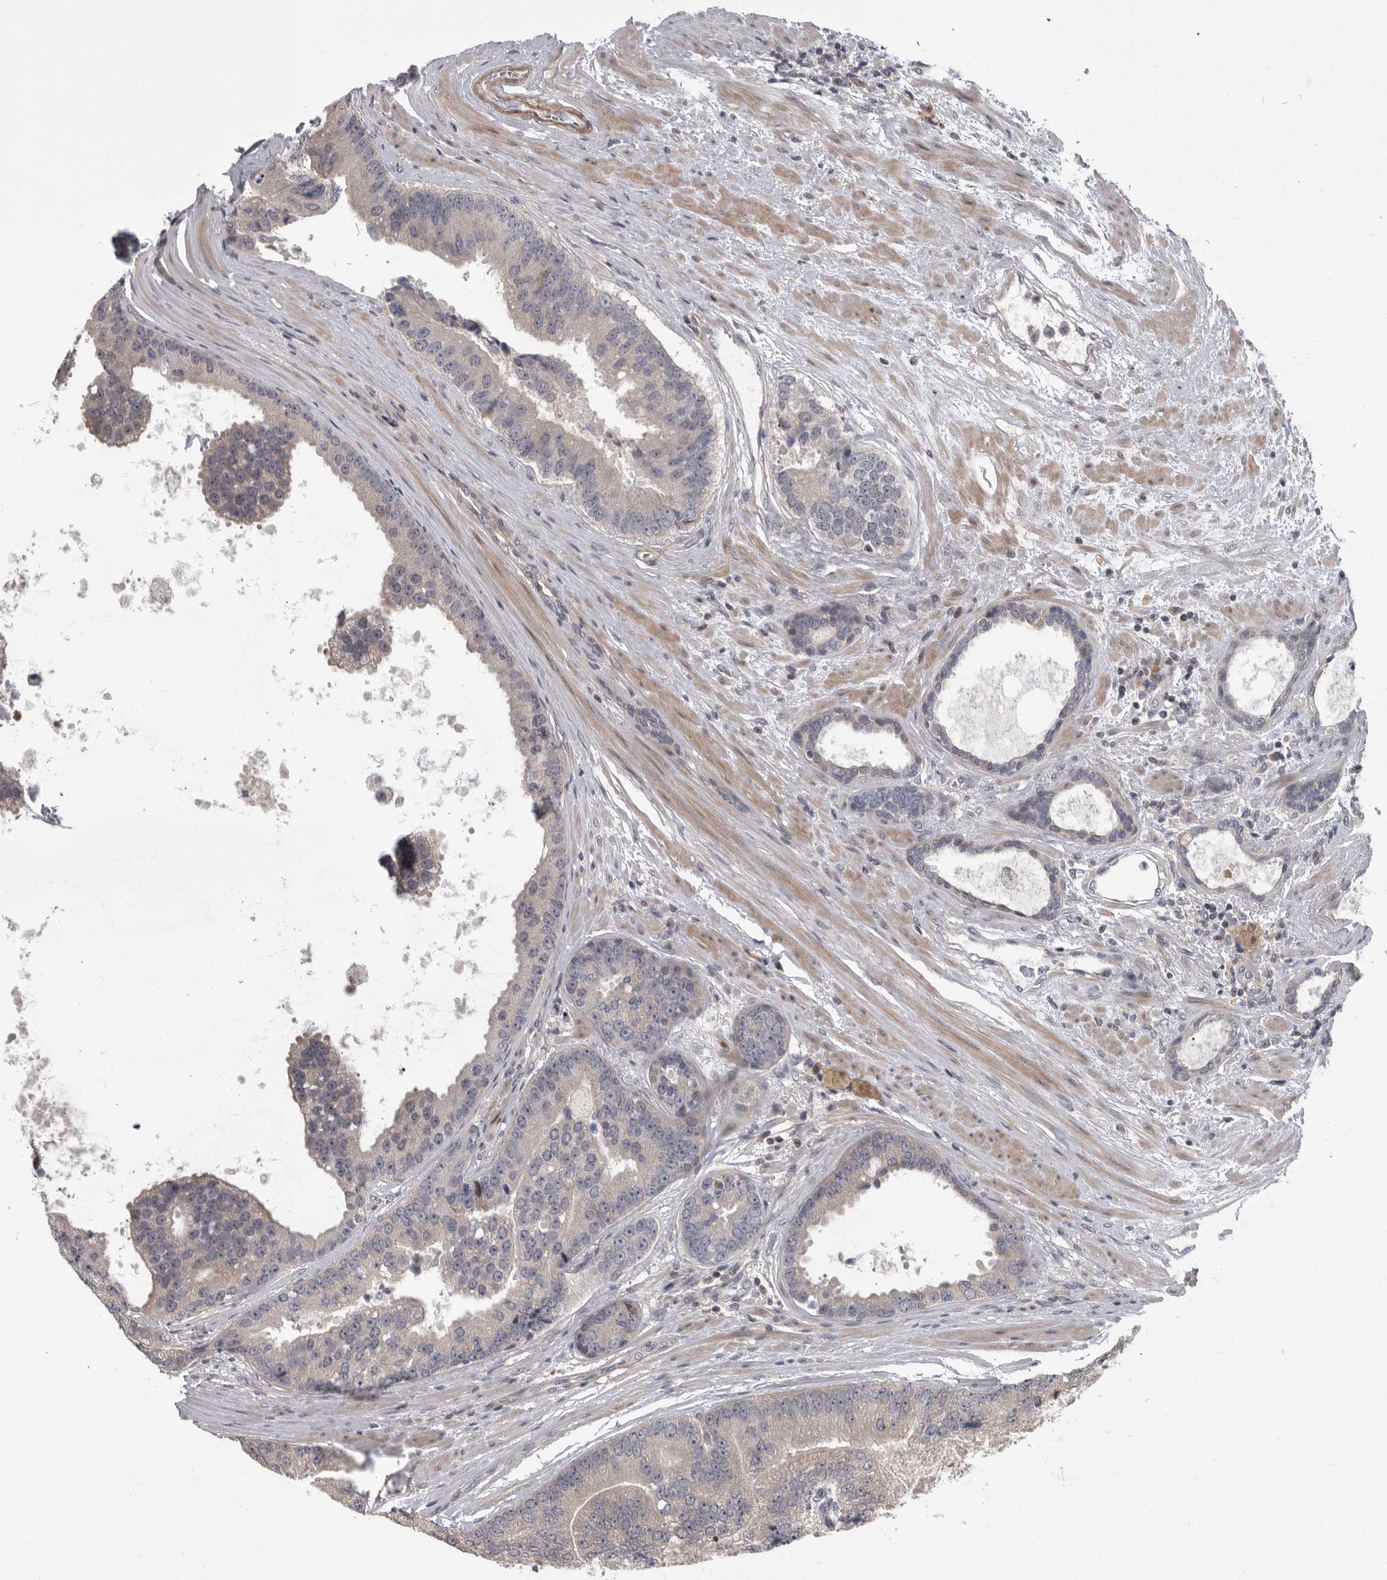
{"staining": {"intensity": "negative", "quantity": "none", "location": "none"}, "tissue": "prostate cancer", "cell_type": "Tumor cells", "image_type": "cancer", "snomed": [{"axis": "morphology", "description": "Adenocarcinoma, High grade"}, {"axis": "topography", "description": "Prostate"}], "caption": "This histopathology image is of prostate high-grade adenocarcinoma stained with immunohistochemistry to label a protein in brown with the nuclei are counter-stained blue. There is no staining in tumor cells.", "gene": "PDE7A", "patient": {"sex": "male", "age": 70}}